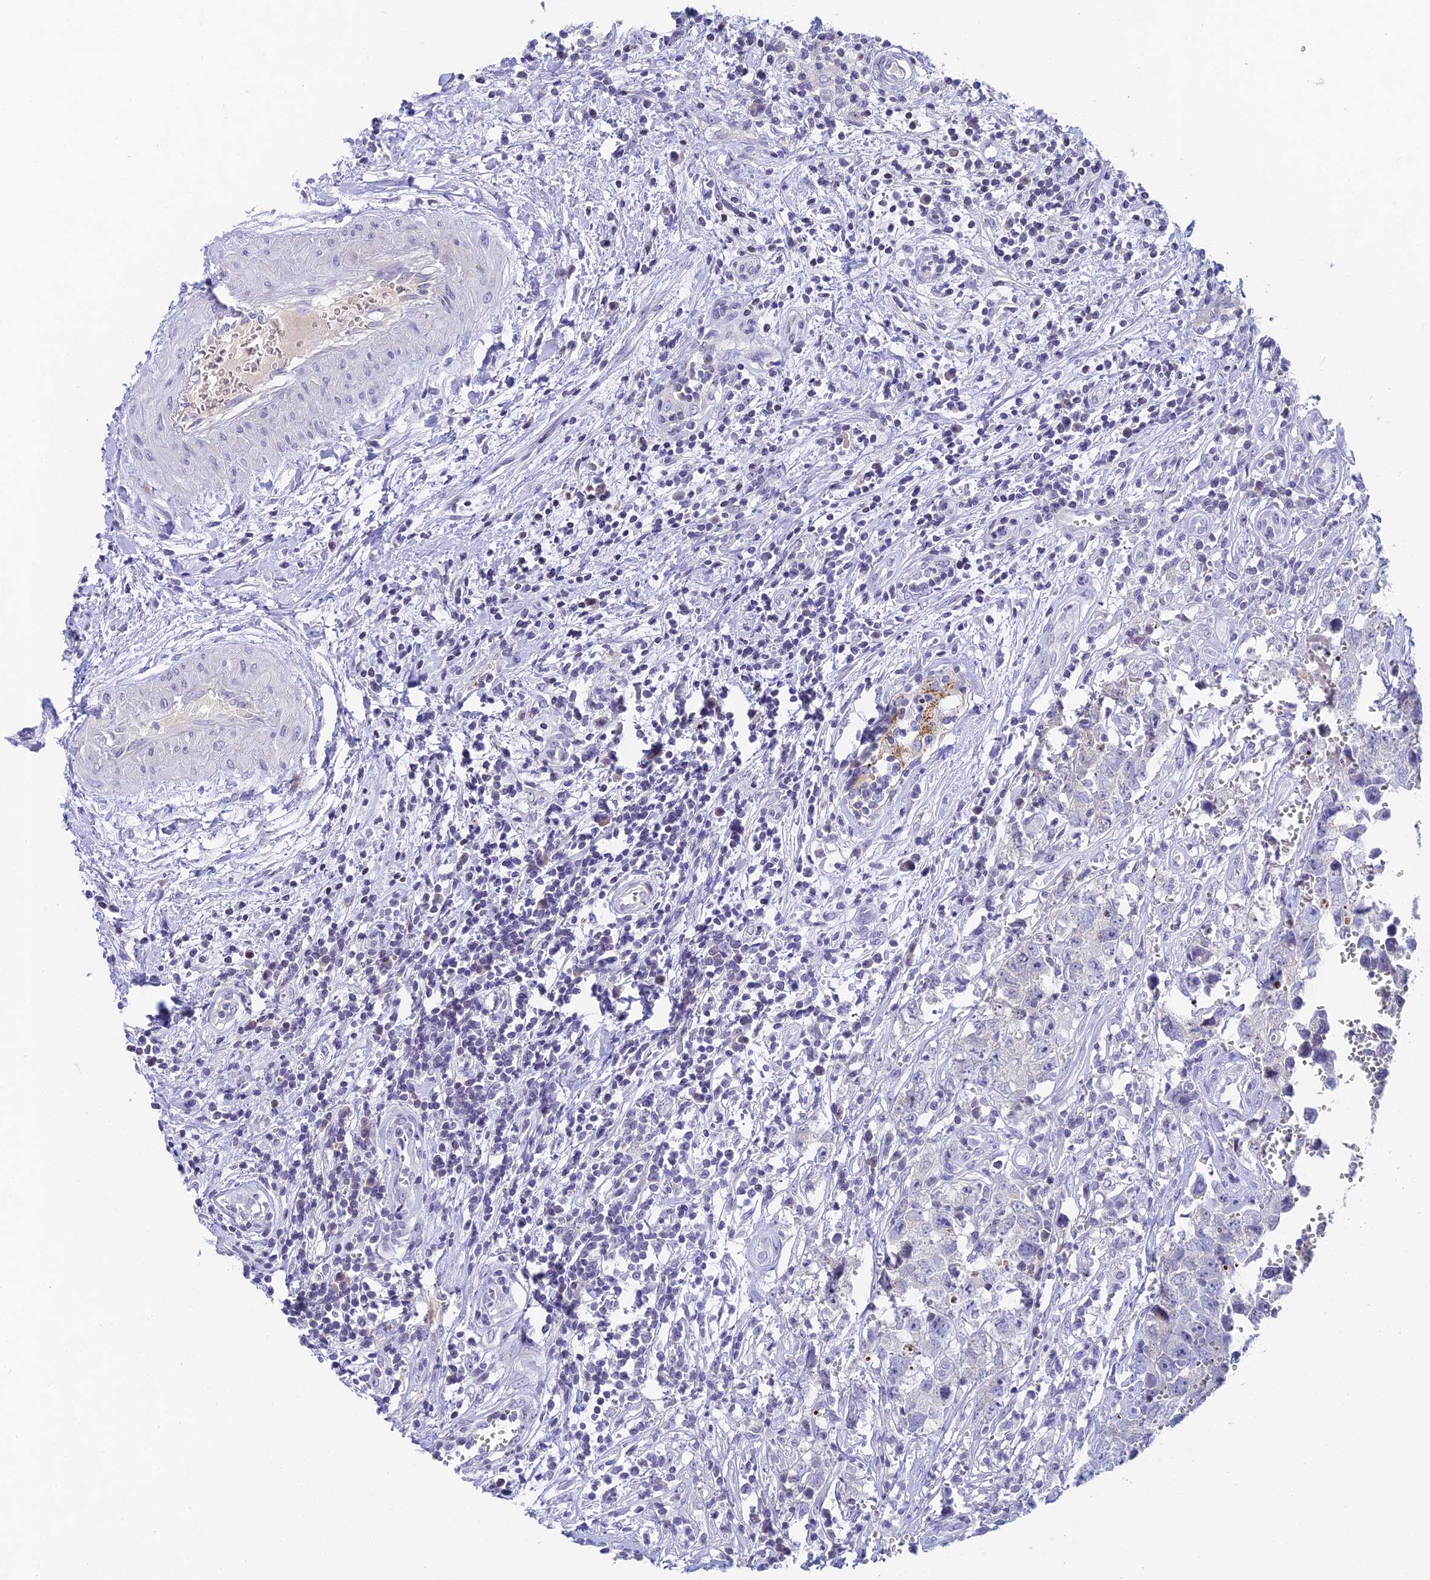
{"staining": {"intensity": "negative", "quantity": "none", "location": "none"}, "tissue": "testis cancer", "cell_type": "Tumor cells", "image_type": "cancer", "snomed": [{"axis": "morphology", "description": "Seminoma, NOS"}, {"axis": "morphology", "description": "Carcinoma, Embryonal, NOS"}, {"axis": "topography", "description": "Testis"}], "caption": "Immunohistochemical staining of testis cancer exhibits no significant staining in tumor cells.", "gene": "REXO5", "patient": {"sex": "male", "age": 29}}